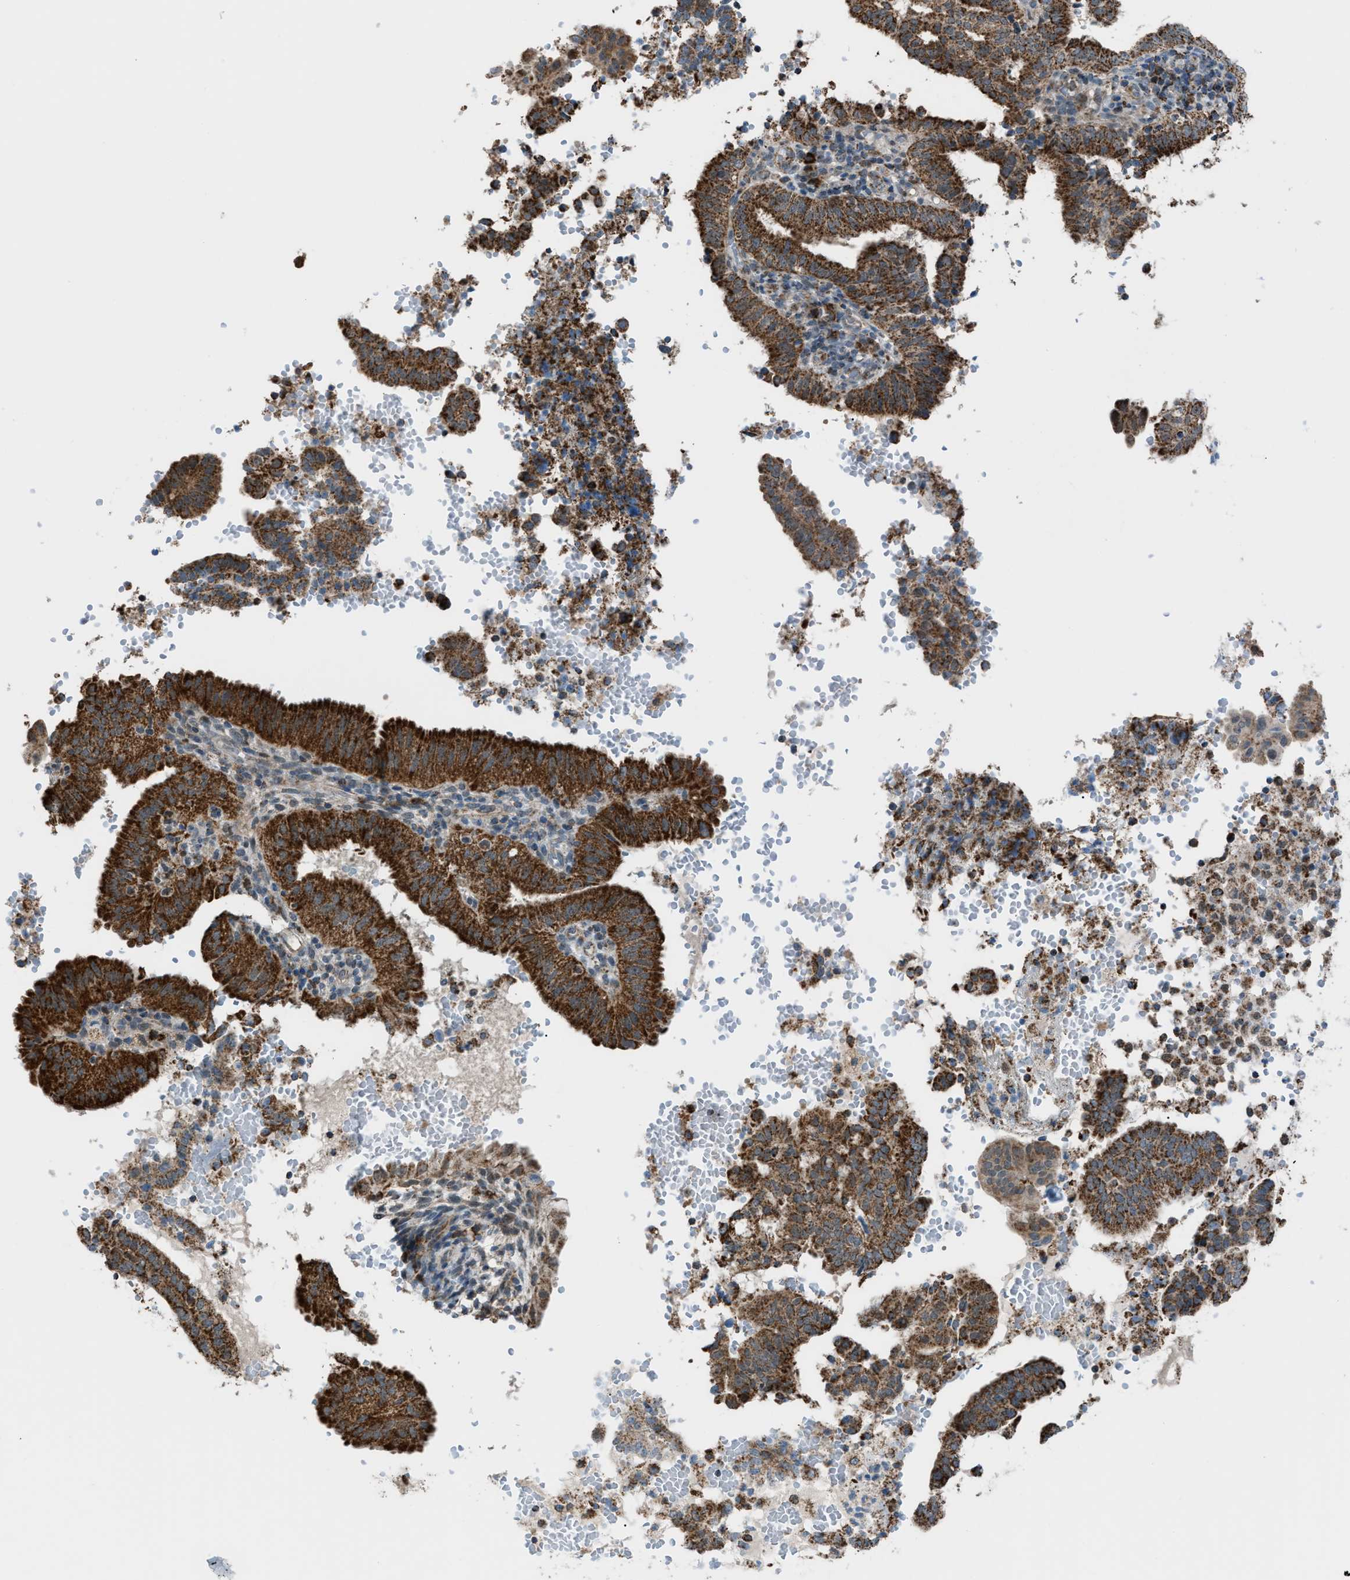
{"staining": {"intensity": "strong", "quantity": ">75%", "location": "cytoplasmic/membranous"}, "tissue": "endometrial cancer", "cell_type": "Tumor cells", "image_type": "cancer", "snomed": [{"axis": "morphology", "description": "Adenocarcinoma, NOS"}, {"axis": "topography", "description": "Endometrium"}], "caption": "Tumor cells reveal high levels of strong cytoplasmic/membranous positivity in approximately >75% of cells in endometrial adenocarcinoma.", "gene": "SRM", "patient": {"sex": "female", "age": 58}}